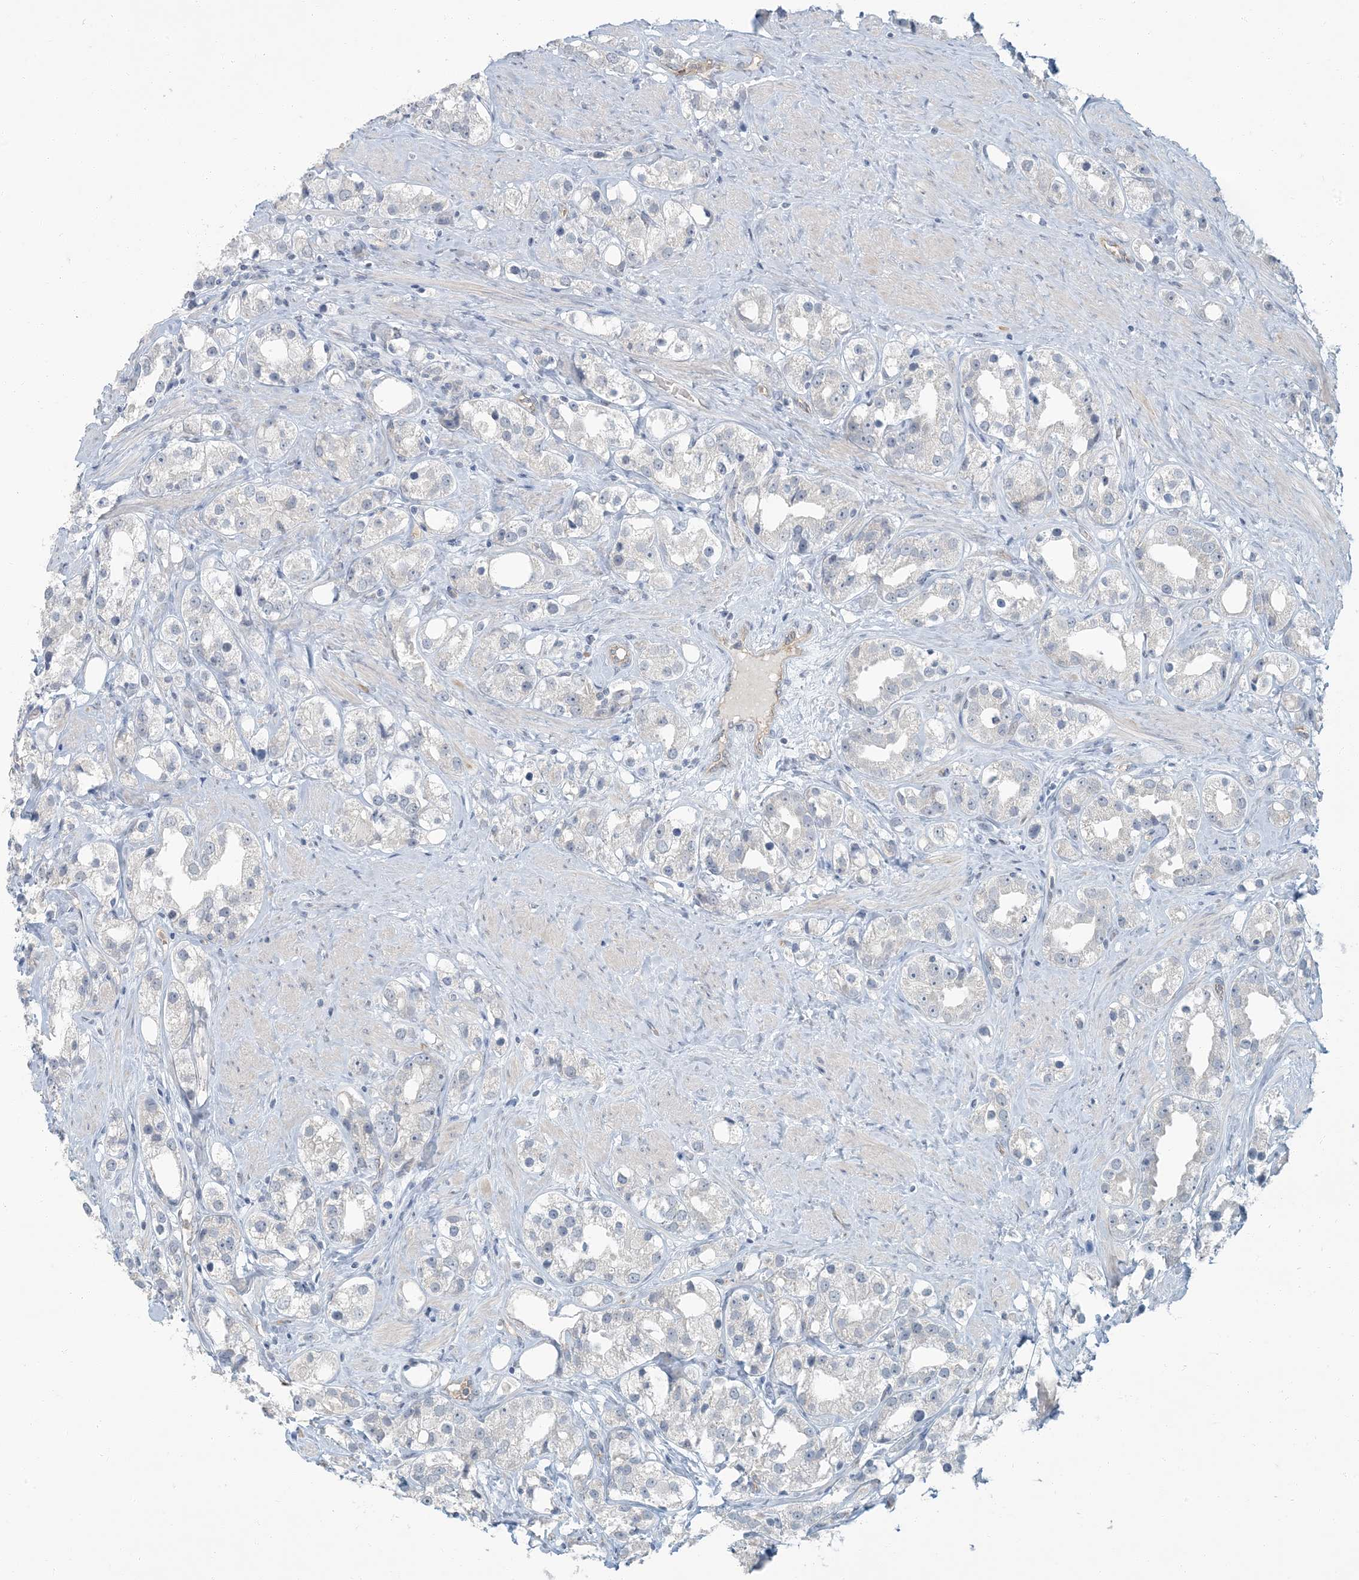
{"staining": {"intensity": "negative", "quantity": "none", "location": "none"}, "tissue": "prostate cancer", "cell_type": "Tumor cells", "image_type": "cancer", "snomed": [{"axis": "morphology", "description": "Adenocarcinoma, NOS"}, {"axis": "topography", "description": "Prostate"}], "caption": "This is a photomicrograph of immunohistochemistry (IHC) staining of prostate adenocarcinoma, which shows no positivity in tumor cells.", "gene": "EPHA4", "patient": {"sex": "male", "age": 79}}